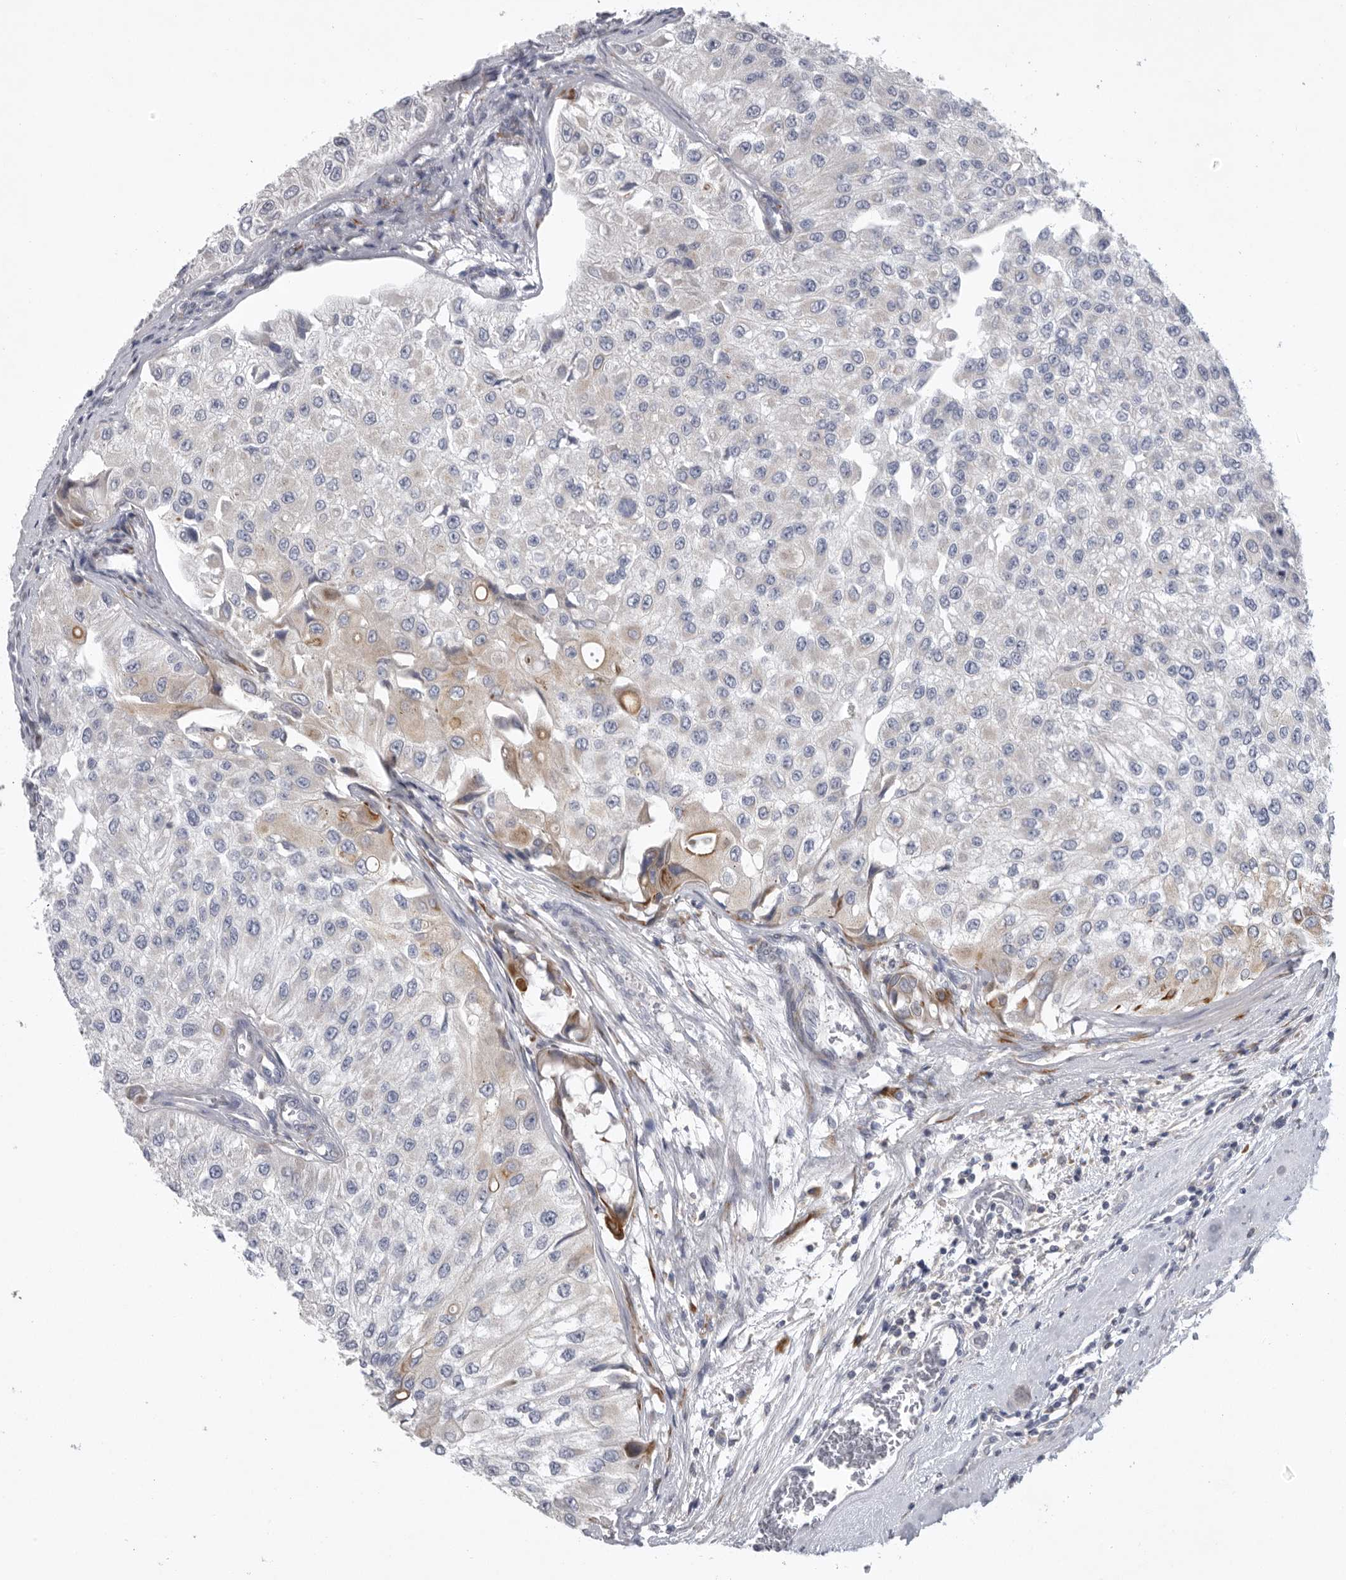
{"staining": {"intensity": "weak", "quantity": "<25%", "location": "cytoplasmic/membranous"}, "tissue": "urothelial cancer", "cell_type": "Tumor cells", "image_type": "cancer", "snomed": [{"axis": "morphology", "description": "Urothelial carcinoma, High grade"}, {"axis": "topography", "description": "Kidney"}, {"axis": "topography", "description": "Urinary bladder"}], "caption": "High power microscopy micrograph of an immunohistochemistry (IHC) micrograph of high-grade urothelial carcinoma, revealing no significant expression in tumor cells.", "gene": "USP24", "patient": {"sex": "male", "age": 77}}